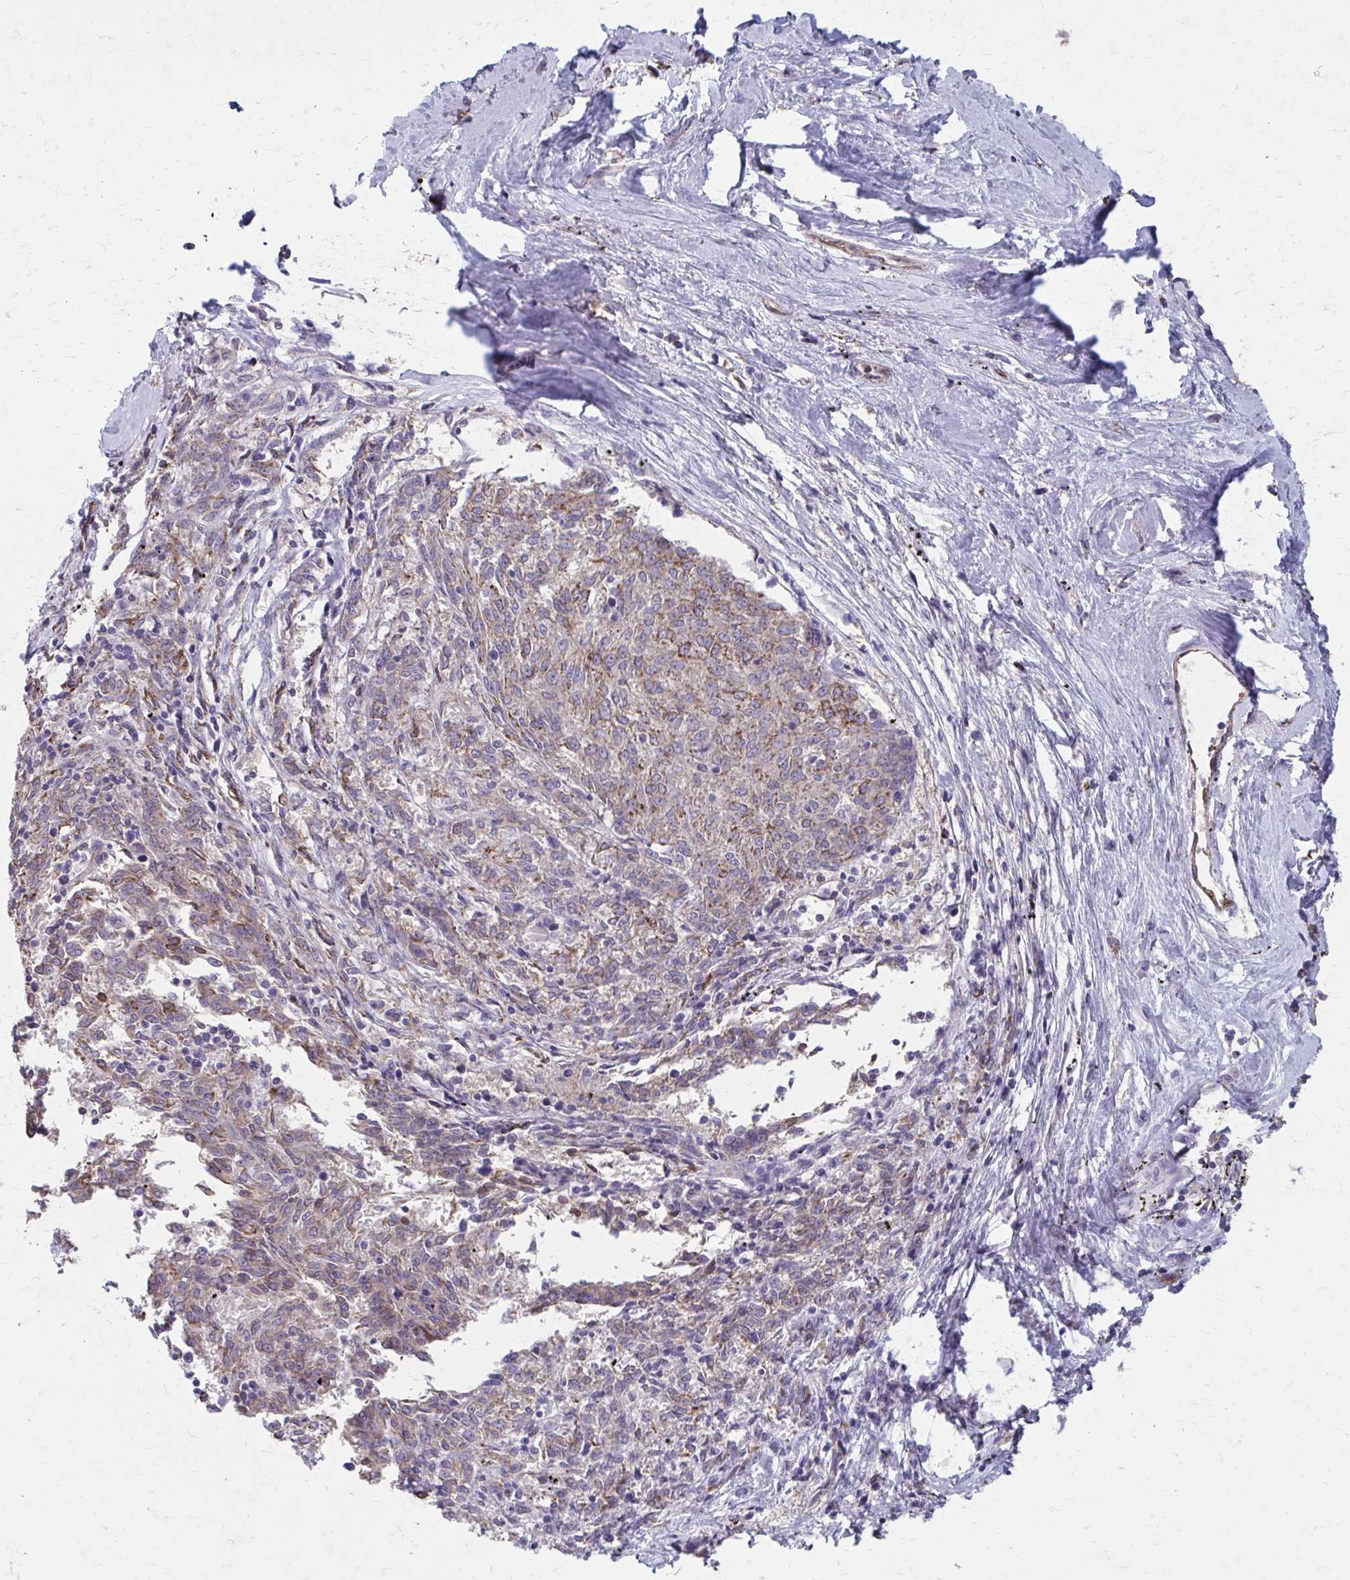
{"staining": {"intensity": "negative", "quantity": "none", "location": "none"}, "tissue": "melanoma", "cell_type": "Tumor cells", "image_type": "cancer", "snomed": [{"axis": "morphology", "description": "Malignant melanoma, NOS"}, {"axis": "topography", "description": "Skin"}], "caption": "The immunohistochemistry (IHC) image has no significant staining in tumor cells of melanoma tissue. (DAB immunohistochemistry with hematoxylin counter stain).", "gene": "MMP14", "patient": {"sex": "female", "age": 72}}